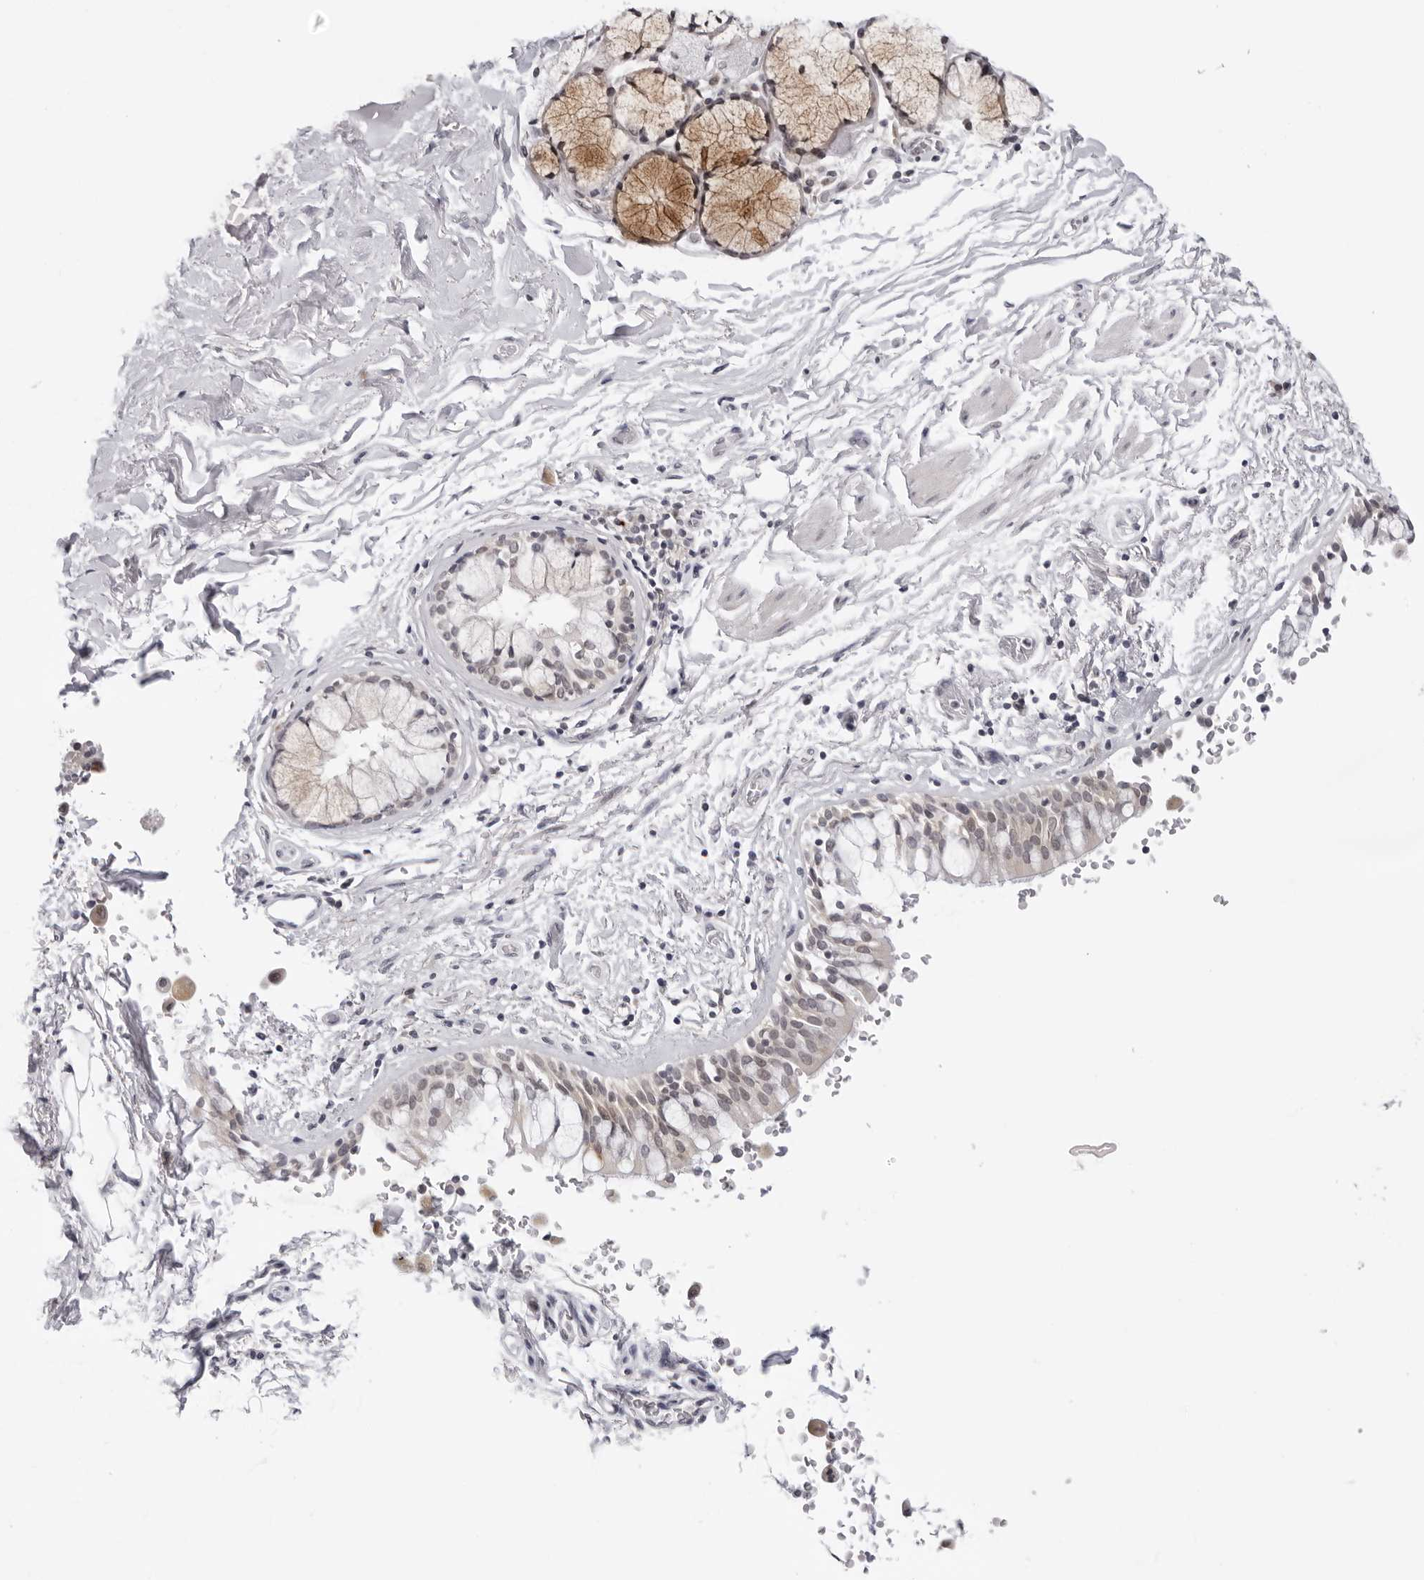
{"staining": {"intensity": "weak", "quantity": "<25%", "location": "cytoplasmic/membranous"}, "tissue": "bronchus", "cell_type": "Respiratory epithelial cells", "image_type": "normal", "snomed": [{"axis": "morphology", "description": "Normal tissue, NOS"}, {"axis": "morphology", "description": "Inflammation, NOS"}, {"axis": "topography", "description": "Cartilage tissue"}, {"axis": "topography", "description": "Bronchus"}, {"axis": "topography", "description": "Lung"}], "caption": "This is an immunohistochemistry micrograph of benign human bronchus. There is no positivity in respiratory epithelial cells.", "gene": "PRUNE1", "patient": {"sex": "female", "age": 64}}